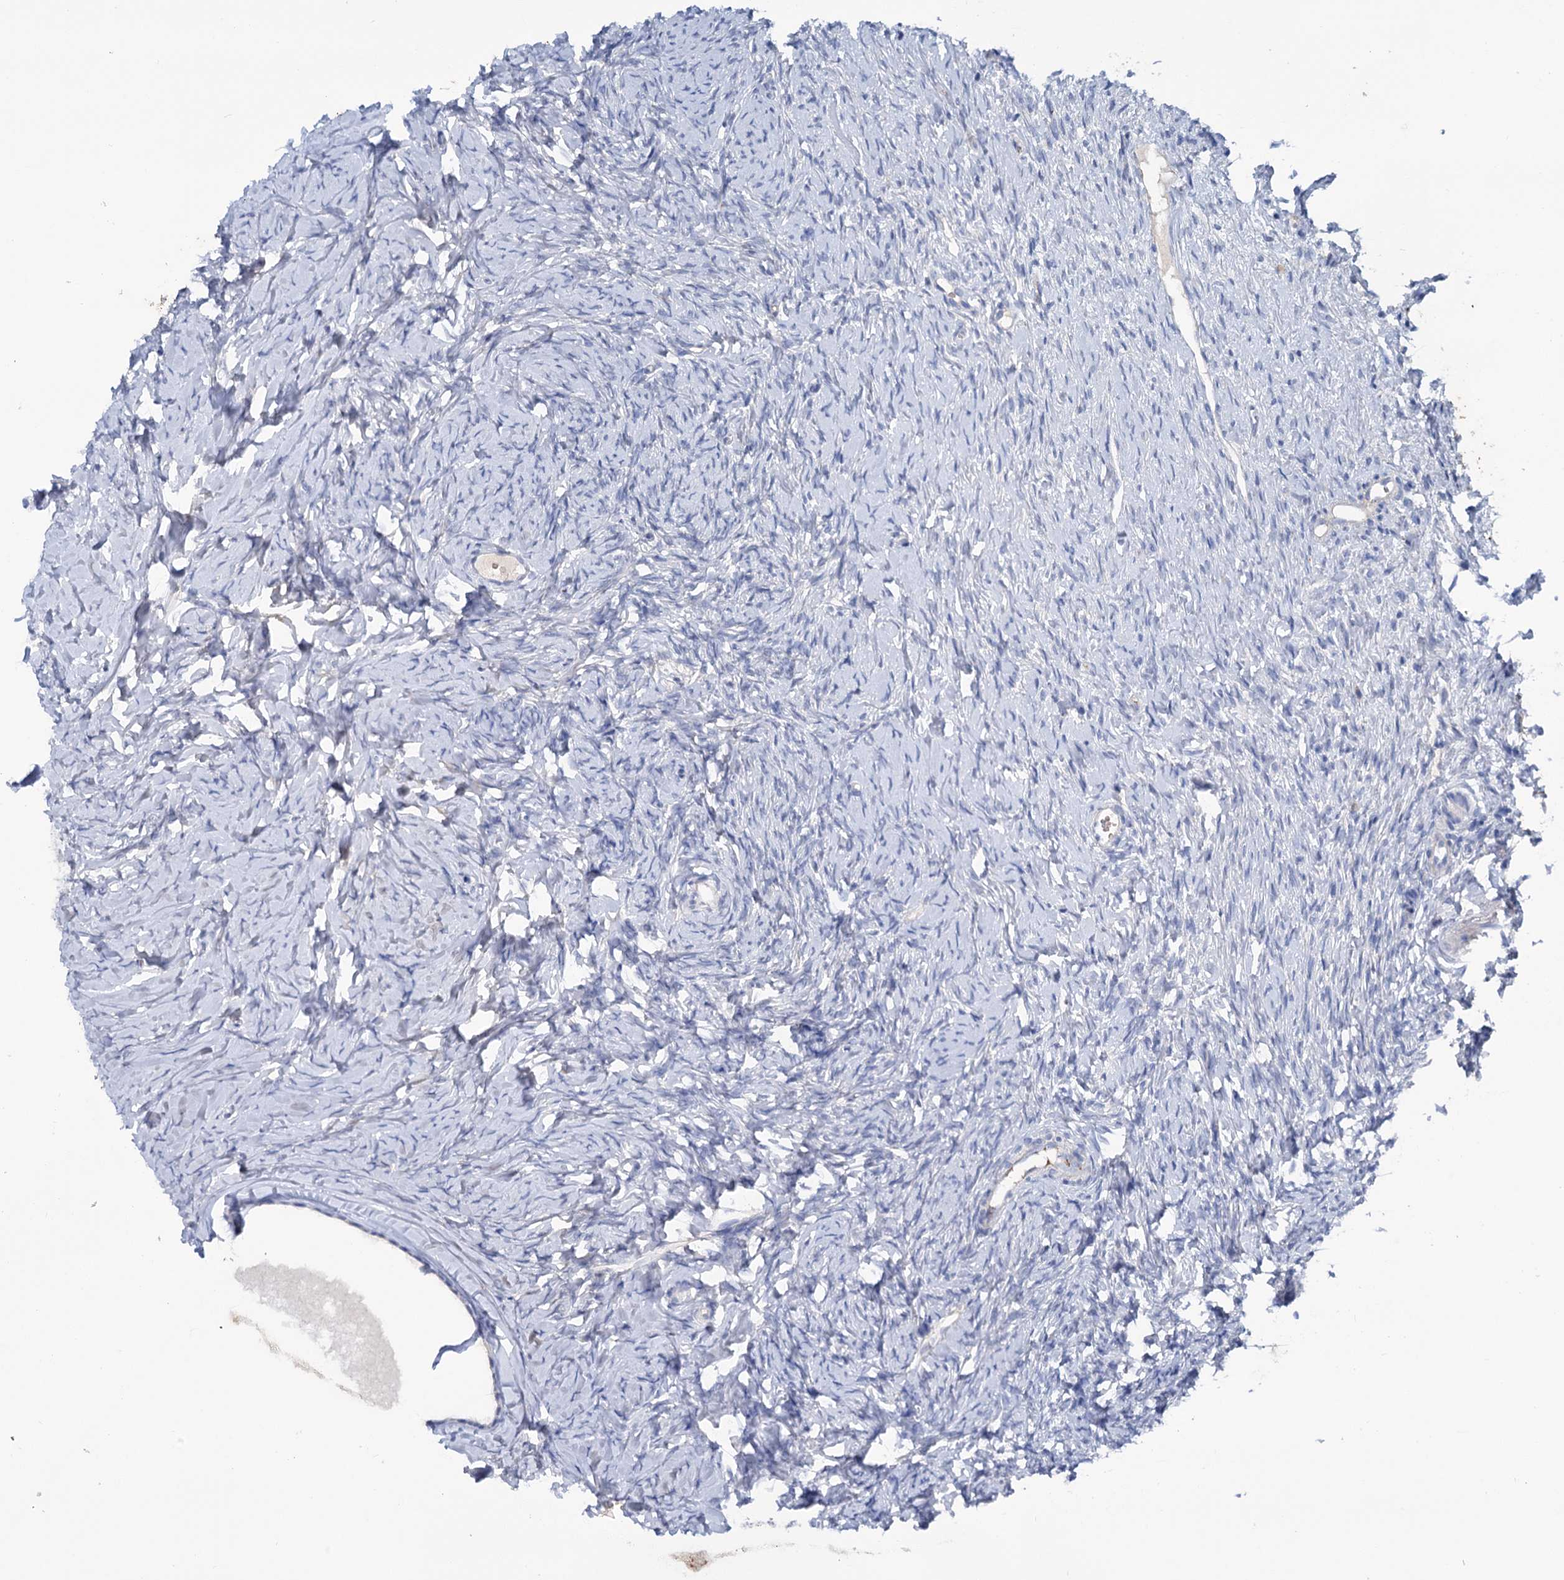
{"staining": {"intensity": "negative", "quantity": "none", "location": "none"}, "tissue": "ovary", "cell_type": "Follicle cells", "image_type": "normal", "snomed": [{"axis": "morphology", "description": "Normal tissue, NOS"}, {"axis": "topography", "description": "Ovary"}], "caption": "Immunohistochemical staining of unremarkable human ovary shows no significant expression in follicle cells. The staining was performed using DAB (3,3'-diaminobenzidine) to visualize the protein expression in brown, while the nuclei were stained in blue with hematoxylin (Magnification: 20x).", "gene": "FAM111B", "patient": {"sex": "female", "age": 51}}